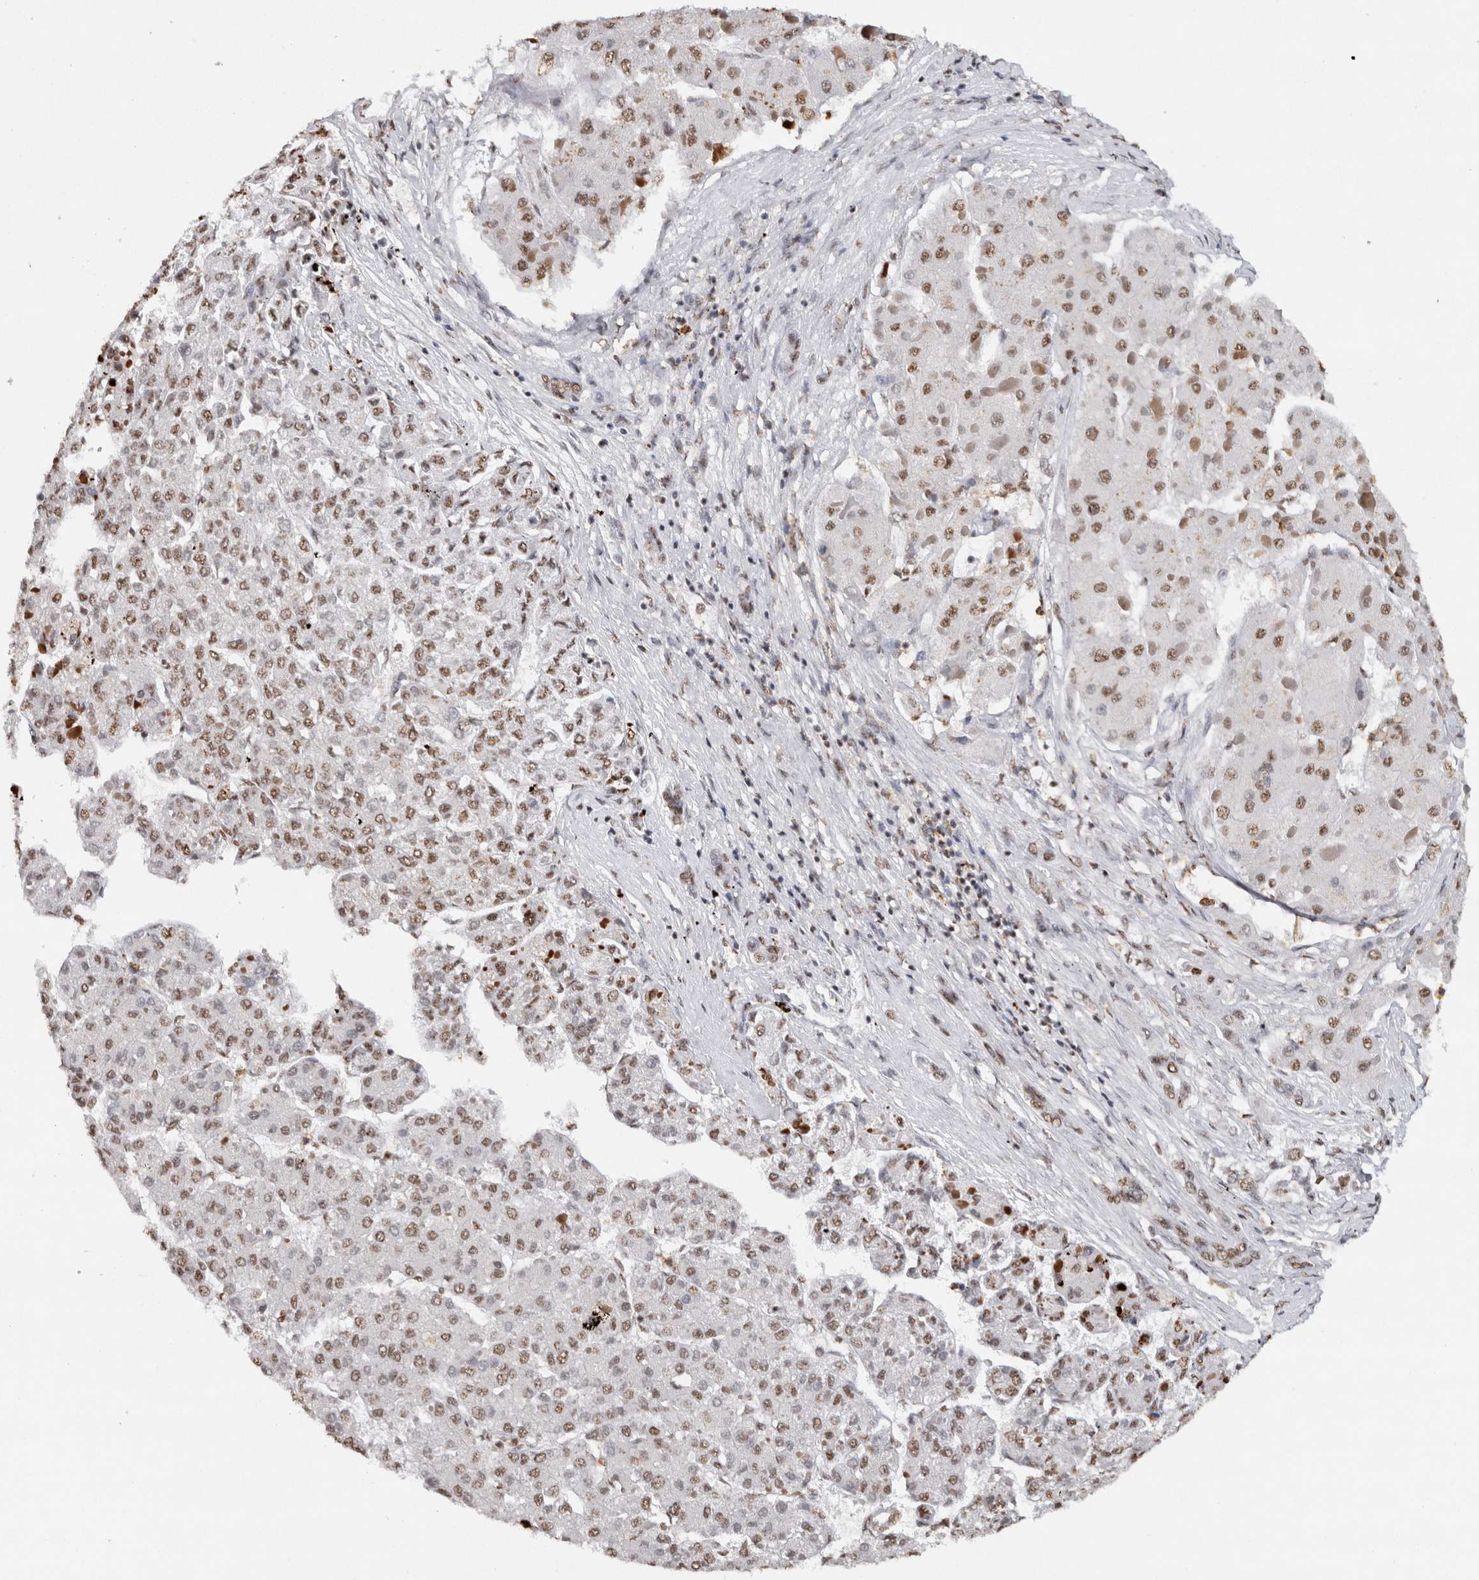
{"staining": {"intensity": "weak", "quantity": ">75%", "location": "nuclear"}, "tissue": "liver cancer", "cell_type": "Tumor cells", "image_type": "cancer", "snomed": [{"axis": "morphology", "description": "Carcinoma, Hepatocellular, NOS"}, {"axis": "topography", "description": "Liver"}], "caption": "A high-resolution image shows immunohistochemistry staining of liver cancer, which displays weak nuclear staining in about >75% of tumor cells. Immunohistochemistry (ihc) stains the protein in brown and the nuclei are stained blue.", "gene": "RPS6KA2", "patient": {"sex": "female", "age": 73}}